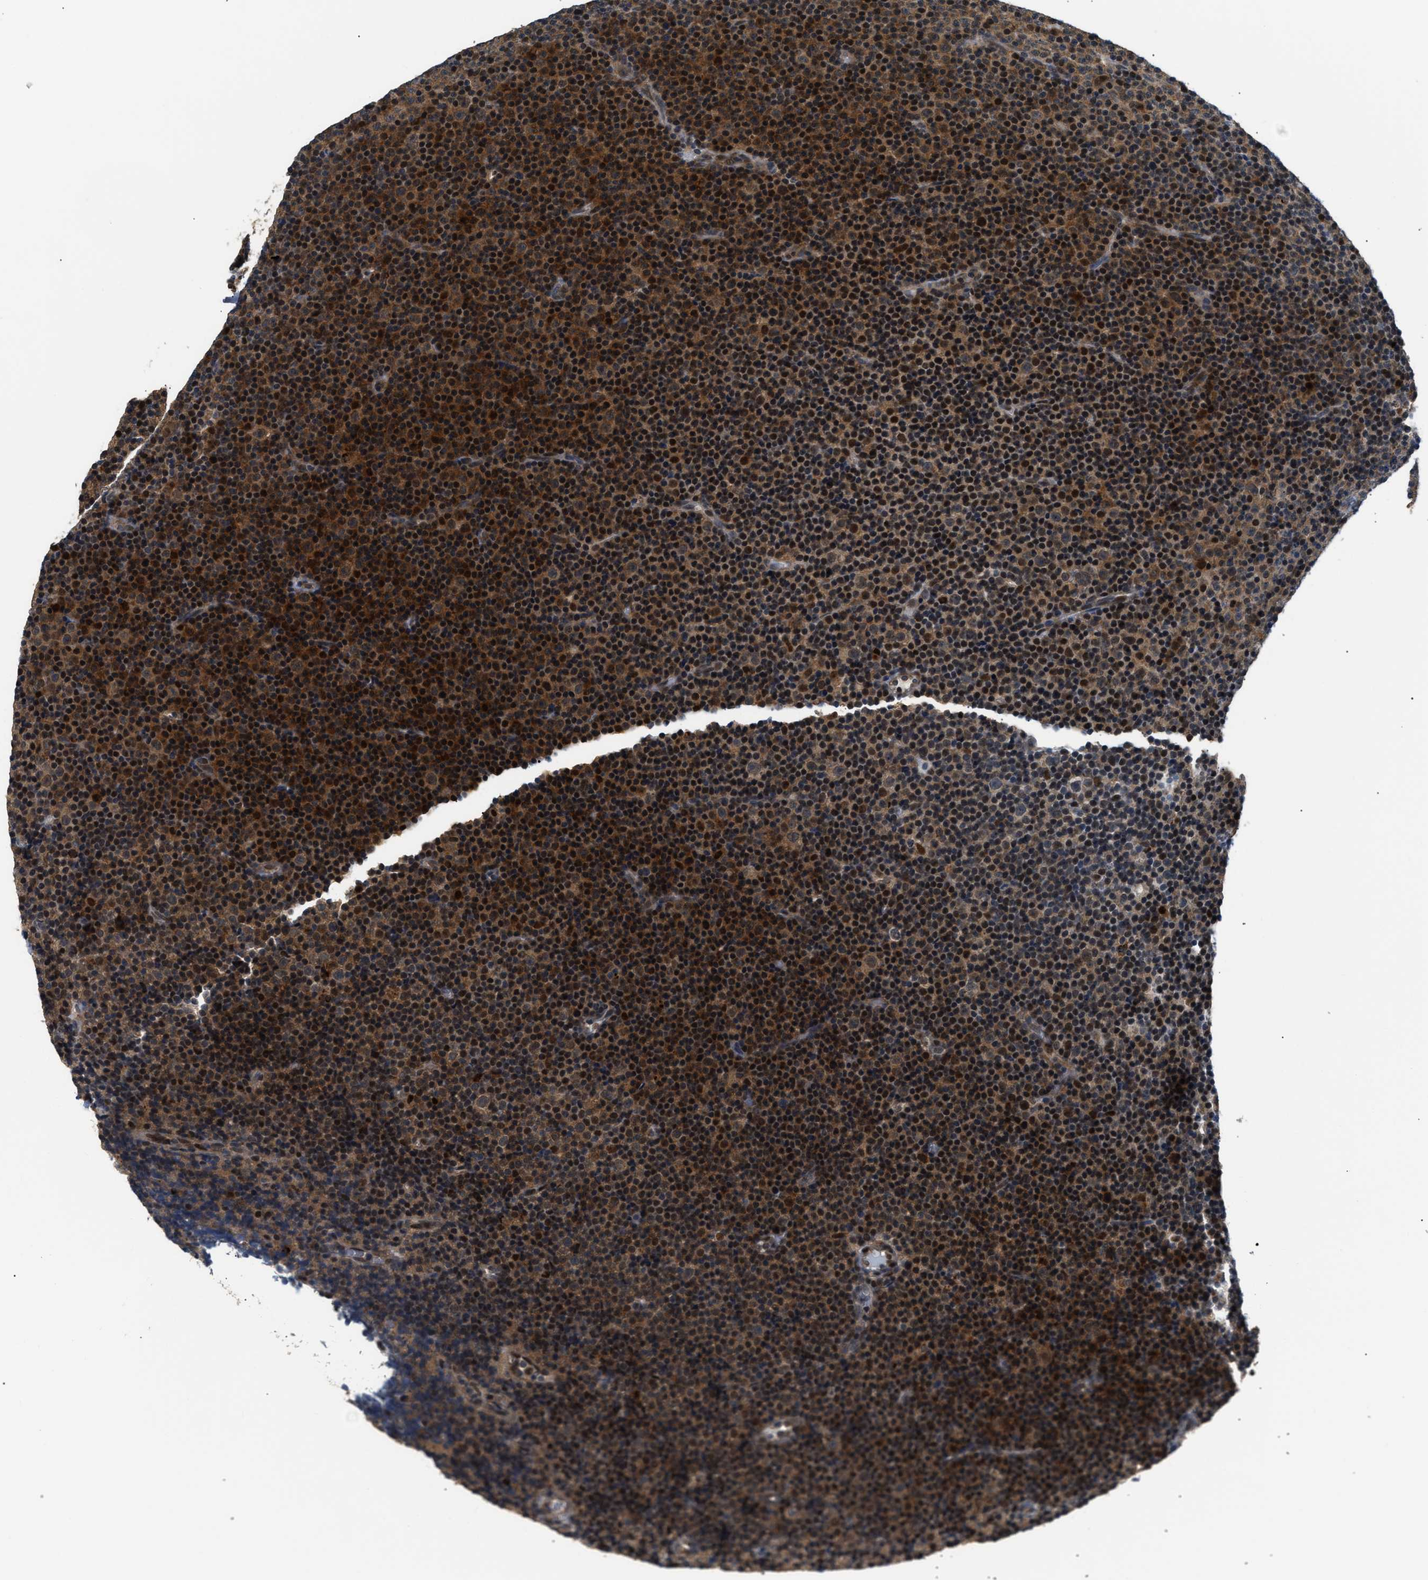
{"staining": {"intensity": "strong", "quantity": ">75%", "location": "cytoplasmic/membranous,nuclear"}, "tissue": "lymphoma", "cell_type": "Tumor cells", "image_type": "cancer", "snomed": [{"axis": "morphology", "description": "Malignant lymphoma, non-Hodgkin's type, Low grade"}, {"axis": "topography", "description": "Lymph node"}], "caption": "Immunohistochemical staining of malignant lymphoma, non-Hodgkin's type (low-grade) reveals high levels of strong cytoplasmic/membranous and nuclear positivity in approximately >75% of tumor cells.", "gene": "LARP6", "patient": {"sex": "female", "age": 67}}